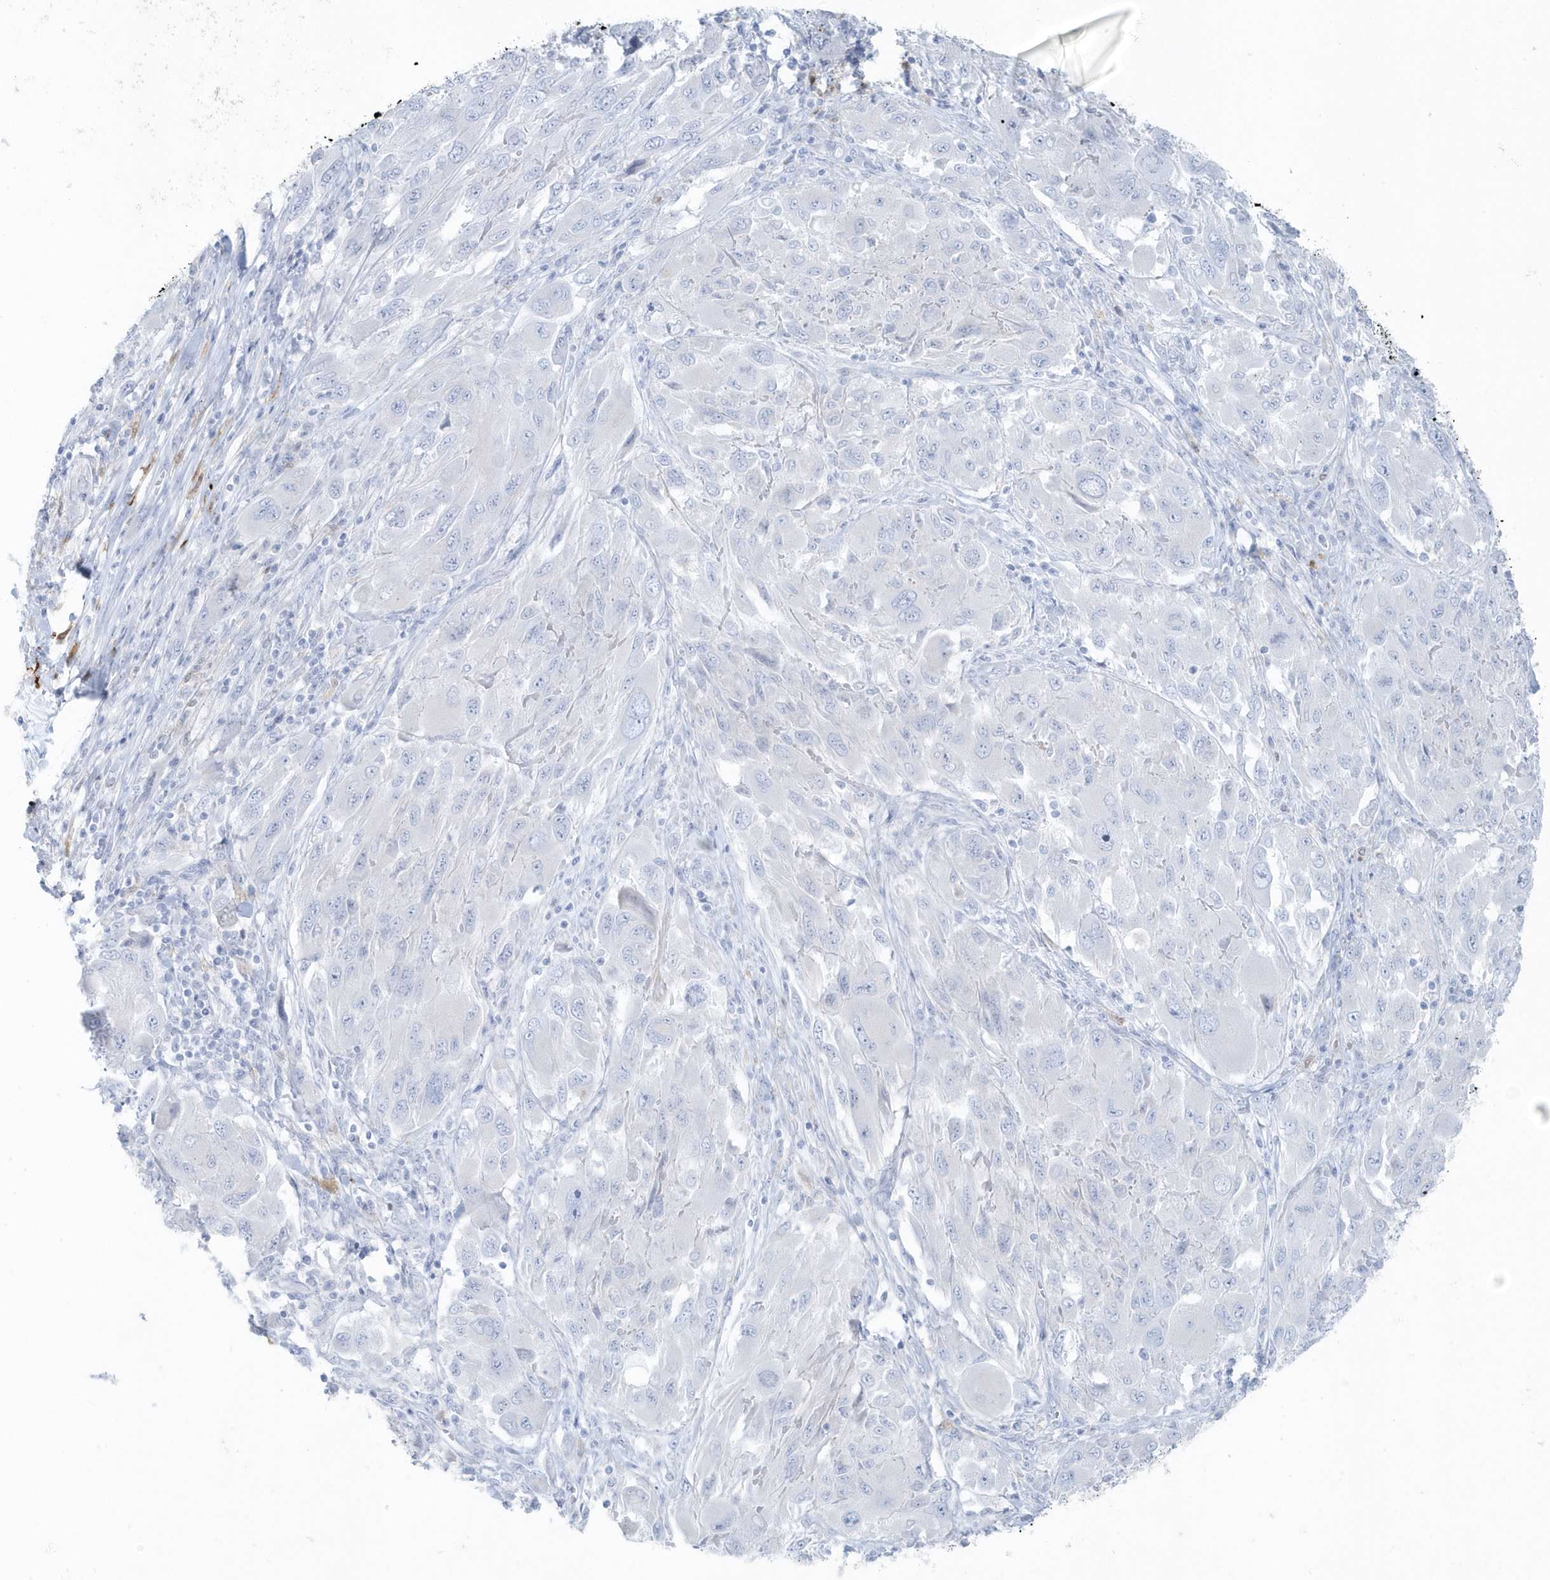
{"staining": {"intensity": "negative", "quantity": "none", "location": "none"}, "tissue": "melanoma", "cell_type": "Tumor cells", "image_type": "cancer", "snomed": [{"axis": "morphology", "description": "Malignant melanoma, NOS"}, {"axis": "topography", "description": "Skin"}], "caption": "High magnification brightfield microscopy of malignant melanoma stained with DAB (brown) and counterstained with hematoxylin (blue): tumor cells show no significant positivity.", "gene": "FAM98A", "patient": {"sex": "female", "age": 91}}